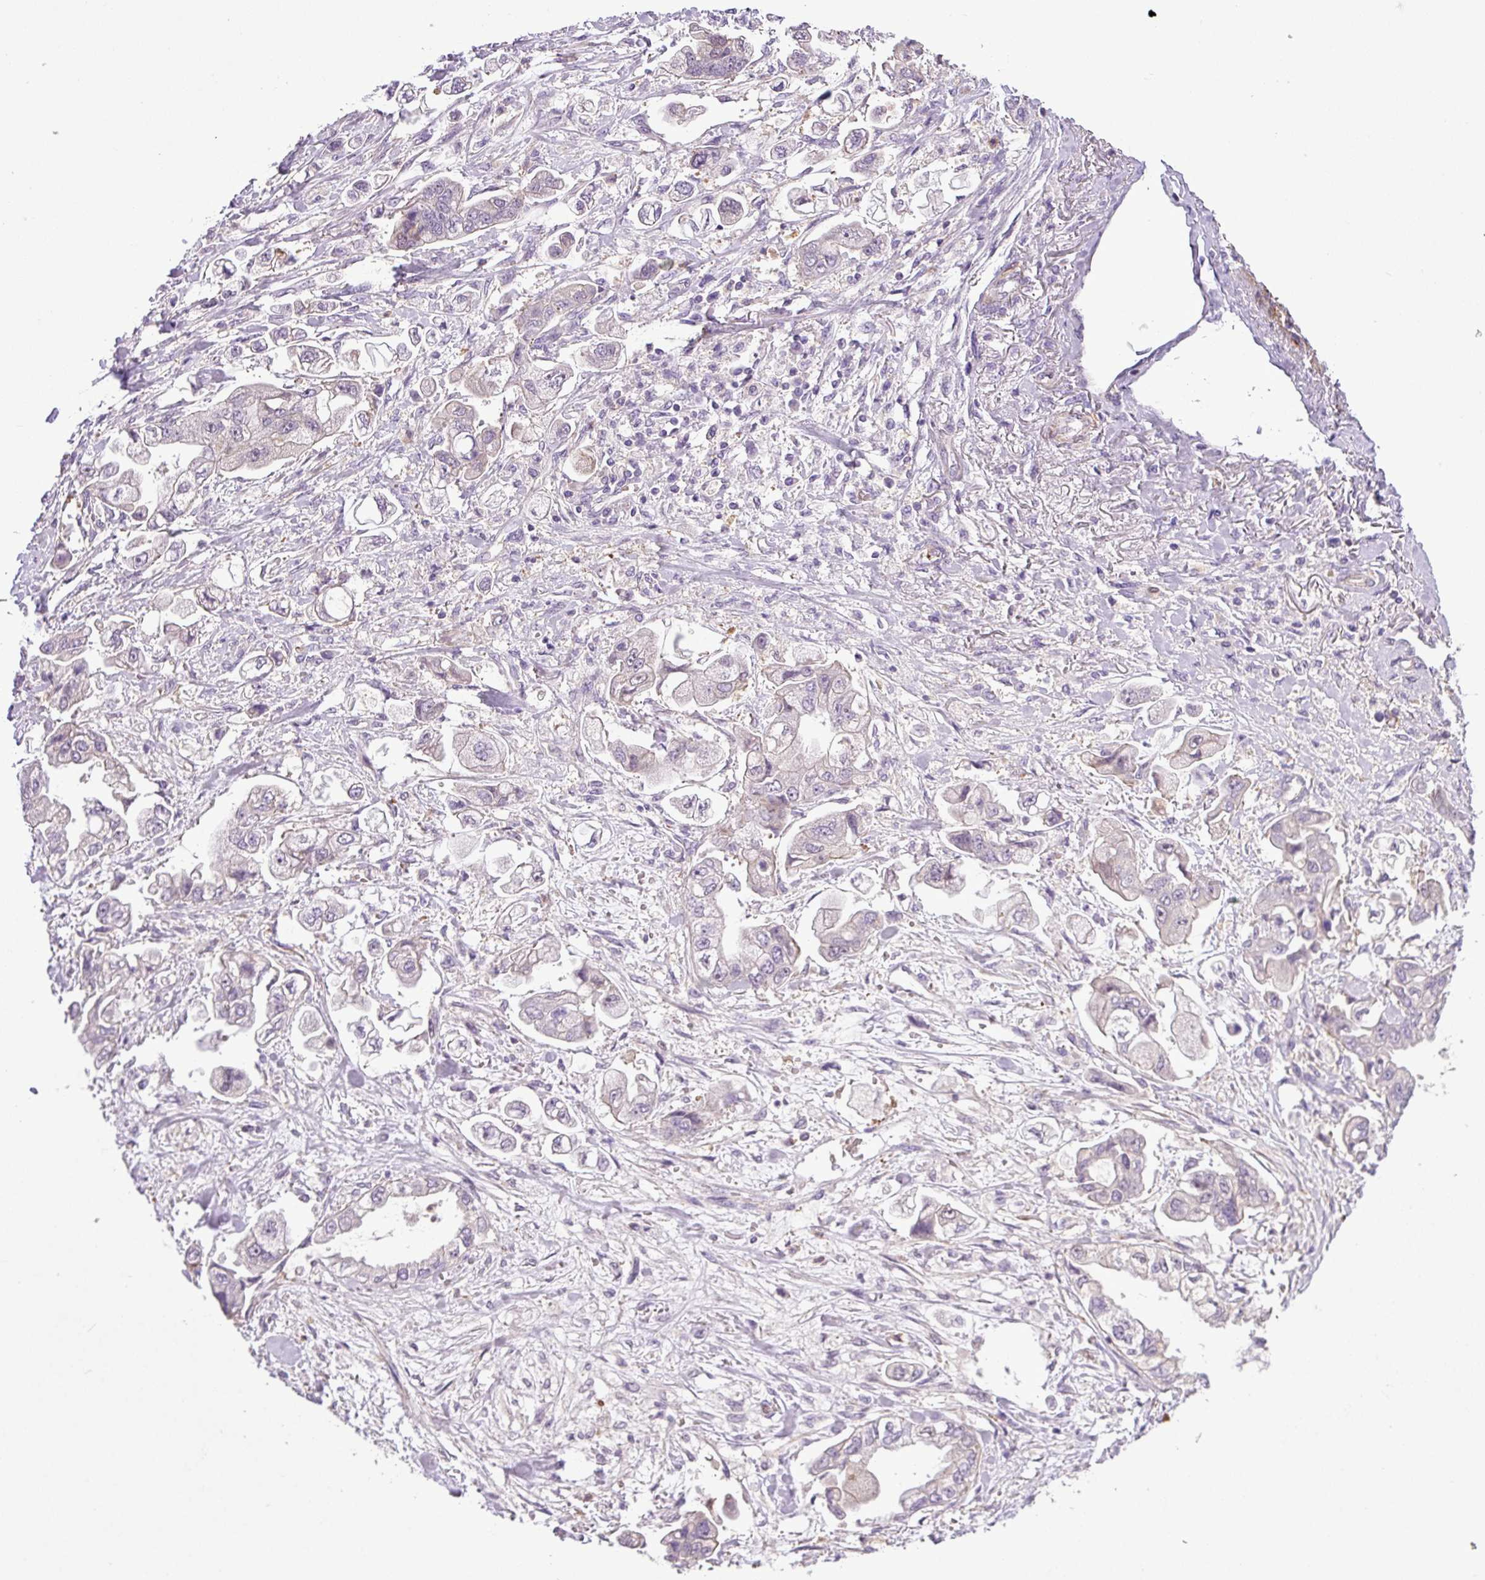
{"staining": {"intensity": "negative", "quantity": "none", "location": "none"}, "tissue": "stomach cancer", "cell_type": "Tumor cells", "image_type": "cancer", "snomed": [{"axis": "morphology", "description": "Adenocarcinoma, NOS"}, {"axis": "topography", "description": "Stomach"}], "caption": "A histopathology image of human stomach adenocarcinoma is negative for staining in tumor cells.", "gene": "NBEAL2", "patient": {"sex": "male", "age": 62}}